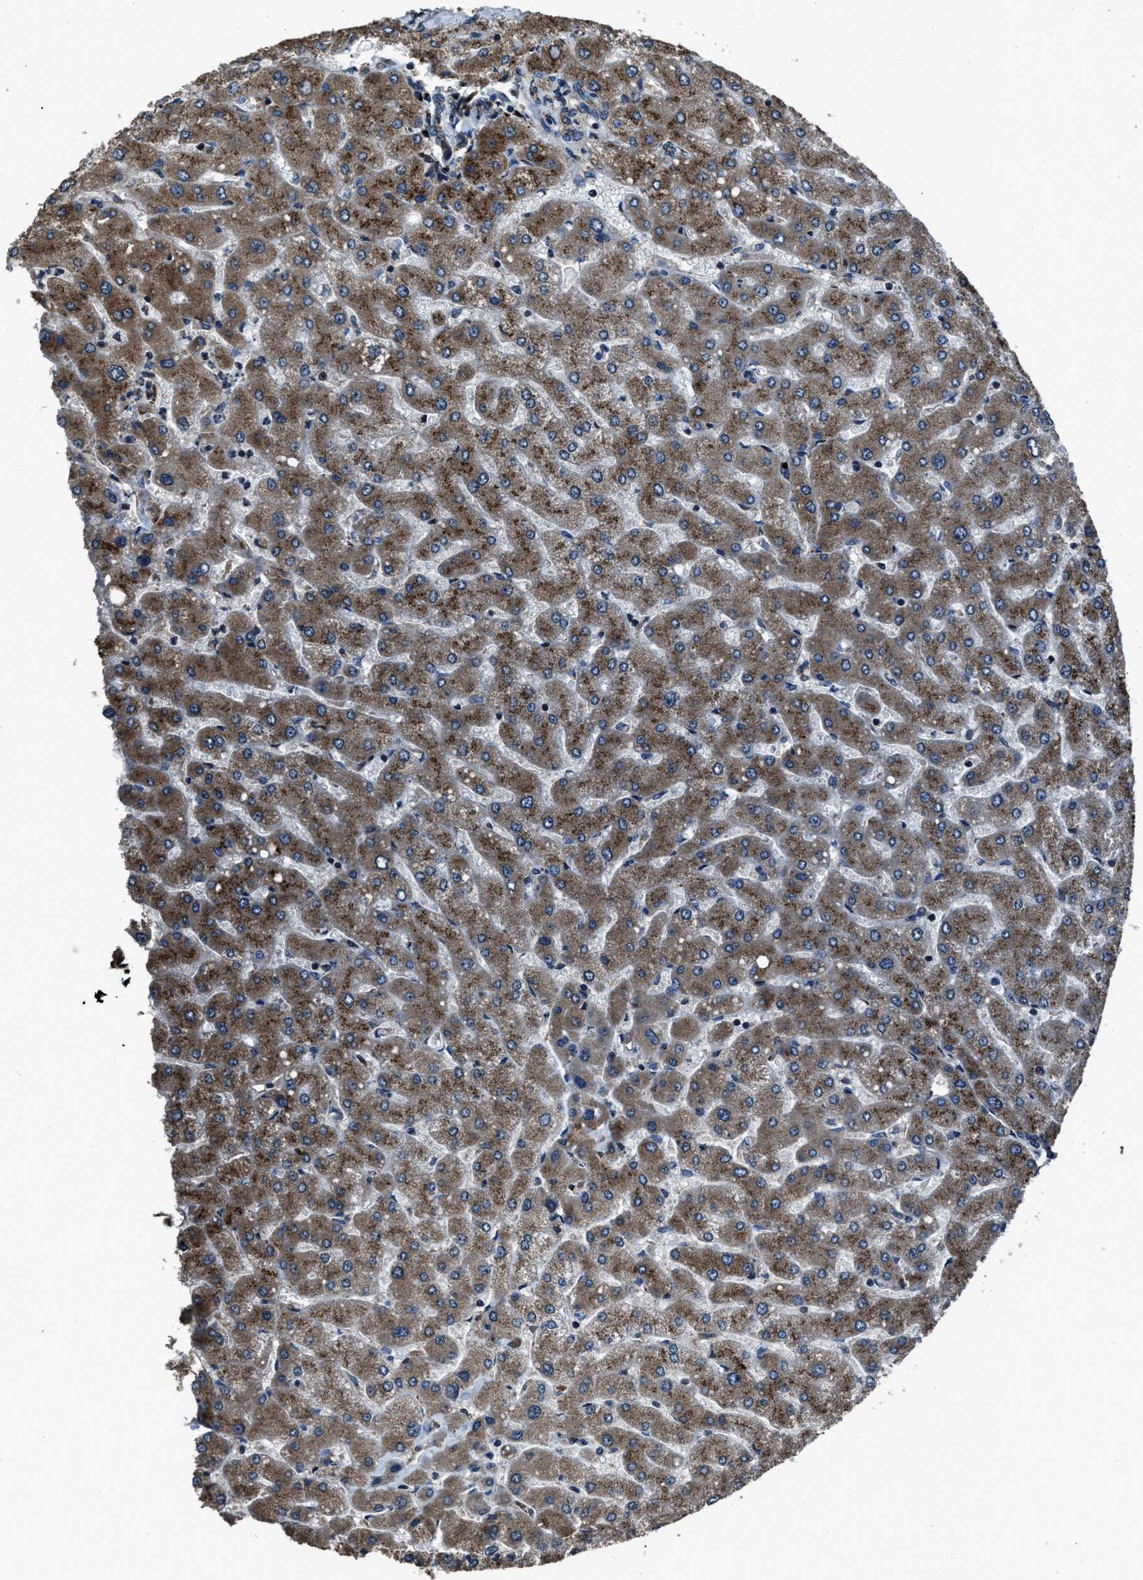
{"staining": {"intensity": "weak", "quantity": "<25%", "location": "cytoplasmic/membranous"}, "tissue": "liver", "cell_type": "Cholangiocytes", "image_type": "normal", "snomed": [{"axis": "morphology", "description": "Normal tissue, NOS"}, {"axis": "topography", "description": "Liver"}], "caption": "Liver stained for a protein using IHC demonstrates no positivity cholangiocytes.", "gene": "SLC38A10", "patient": {"sex": "male", "age": 55}}